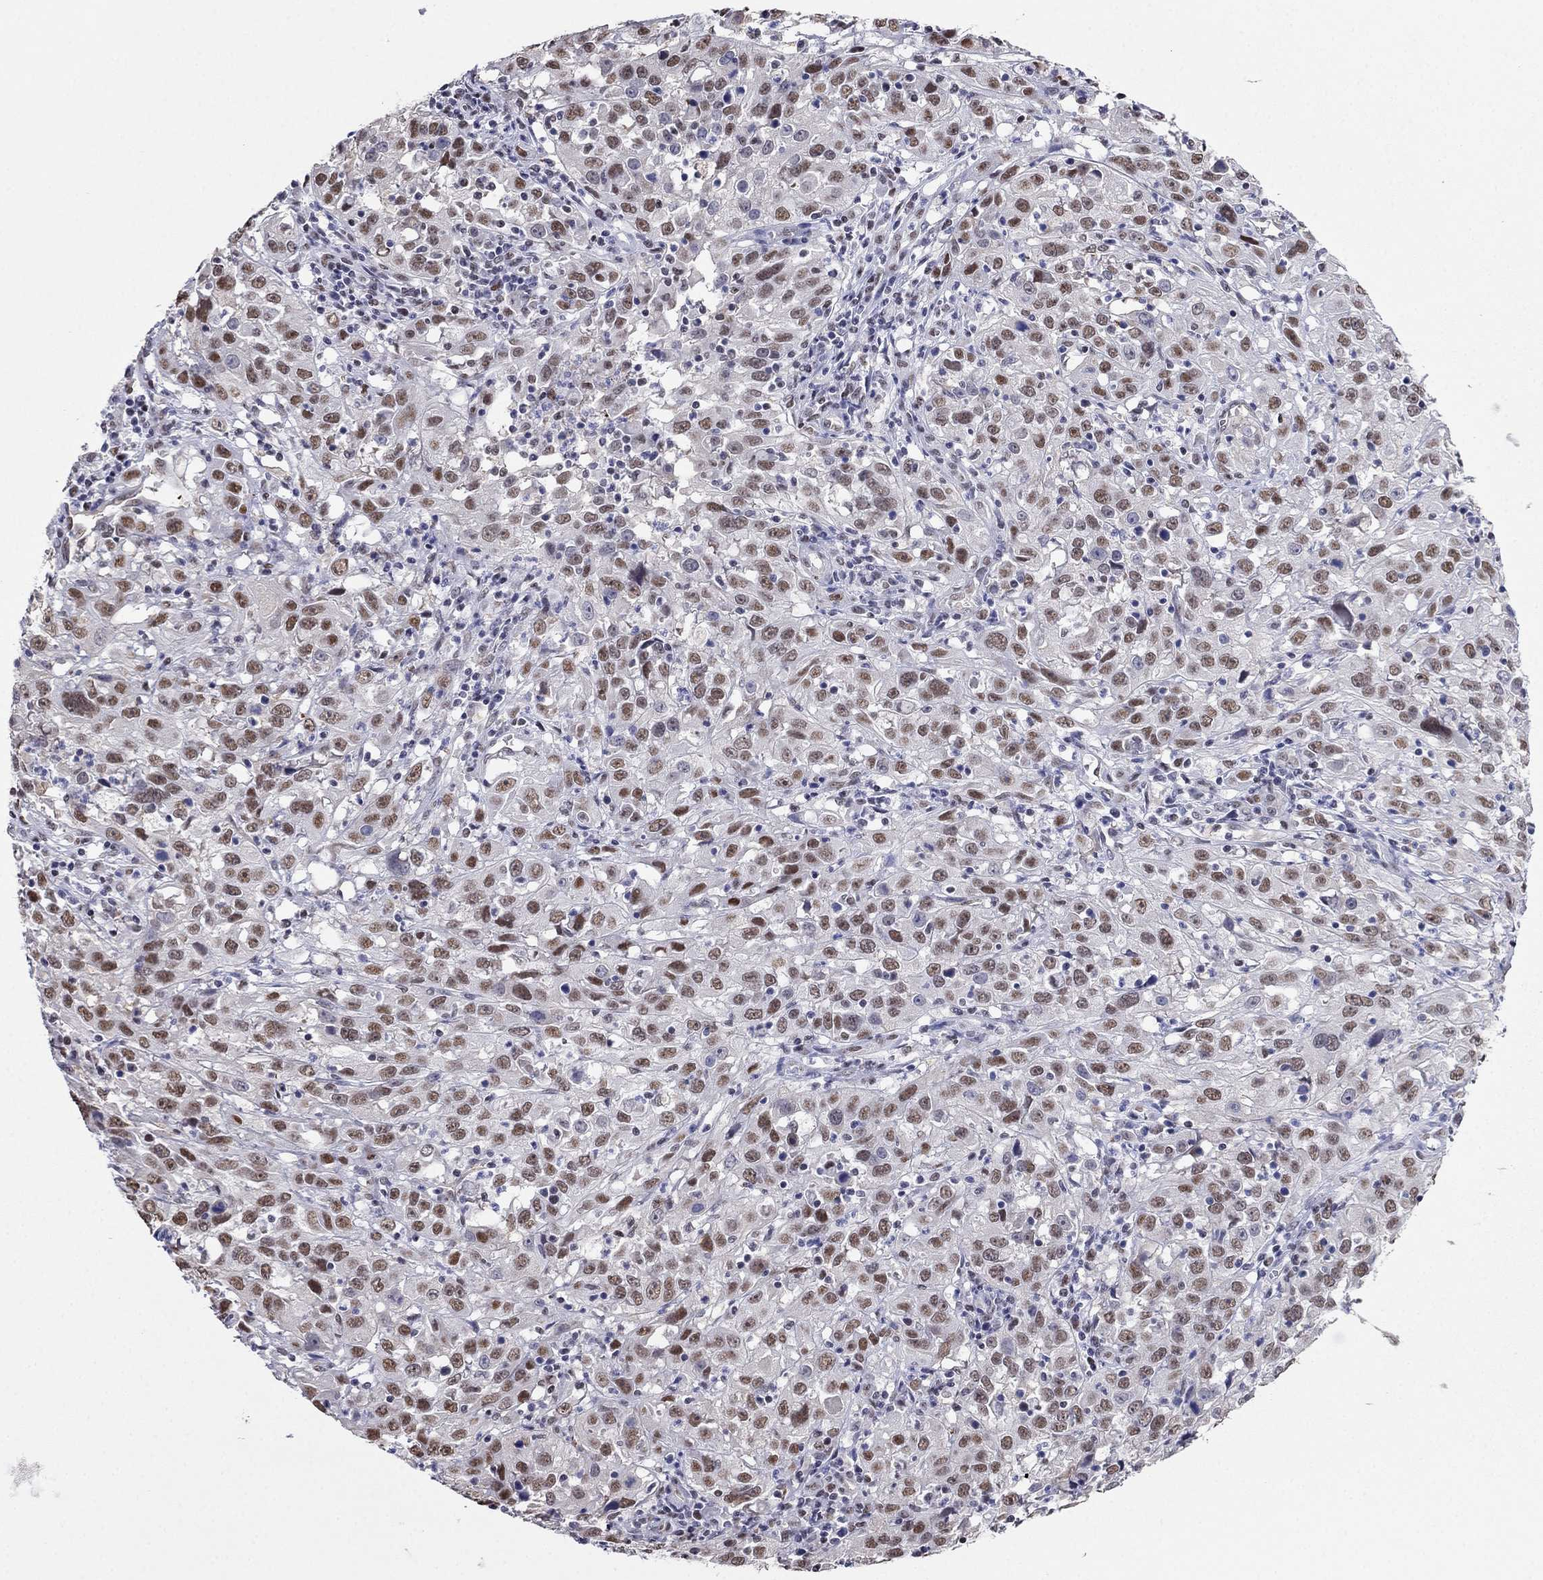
{"staining": {"intensity": "moderate", "quantity": ">75%", "location": "nuclear"}, "tissue": "cervical cancer", "cell_type": "Tumor cells", "image_type": "cancer", "snomed": [{"axis": "morphology", "description": "Squamous cell carcinoma, NOS"}, {"axis": "topography", "description": "Cervix"}], "caption": "Cervical cancer (squamous cell carcinoma) stained with a brown dye exhibits moderate nuclear positive positivity in approximately >75% of tumor cells.", "gene": "PPM1G", "patient": {"sex": "female", "age": 32}}